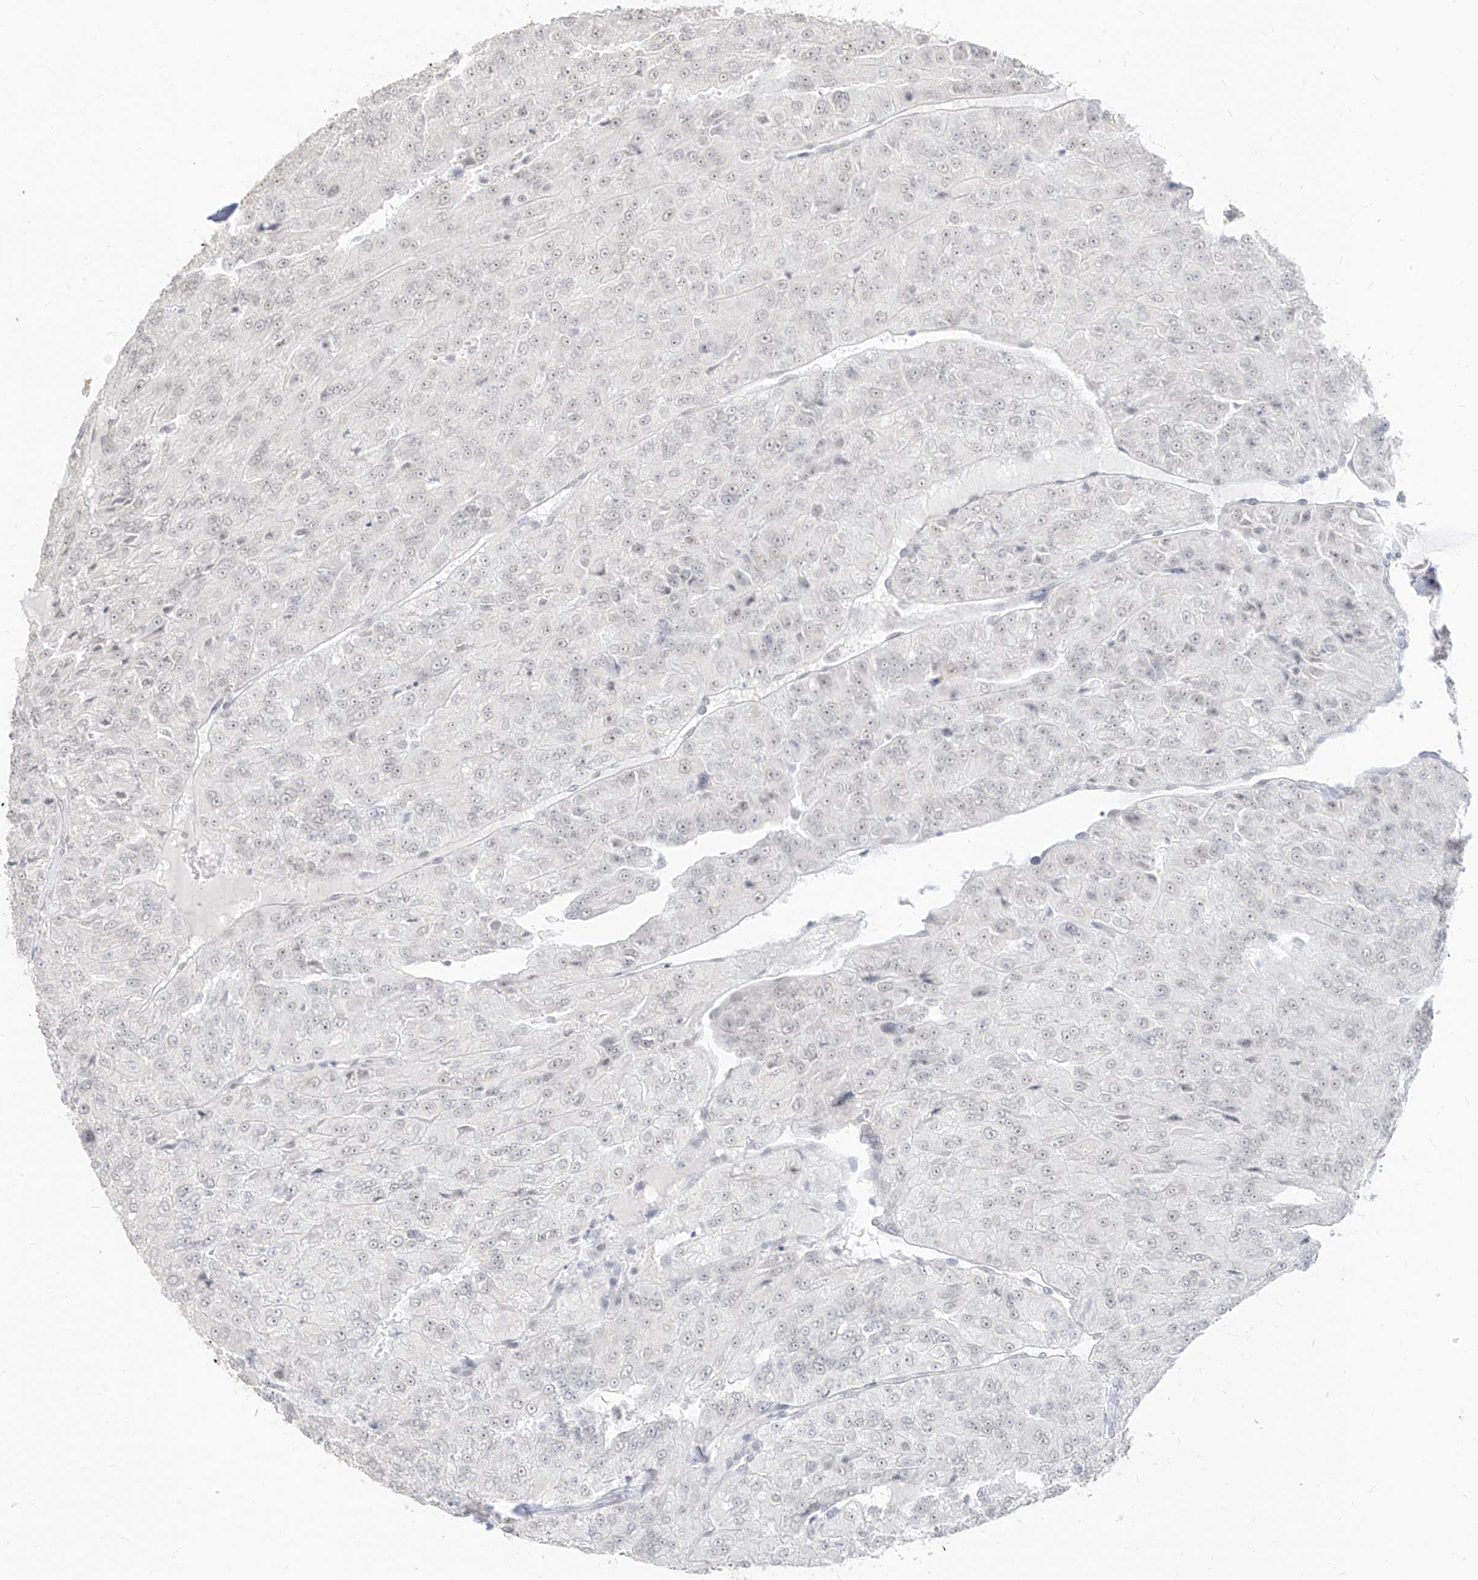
{"staining": {"intensity": "negative", "quantity": "none", "location": "none"}, "tissue": "renal cancer", "cell_type": "Tumor cells", "image_type": "cancer", "snomed": [{"axis": "morphology", "description": "Adenocarcinoma, NOS"}, {"axis": "topography", "description": "Kidney"}], "caption": "High magnification brightfield microscopy of renal cancer stained with DAB (3,3'-diaminobenzidine) (brown) and counterstained with hematoxylin (blue): tumor cells show no significant expression.", "gene": "SUPT5H", "patient": {"sex": "female", "age": 63}}